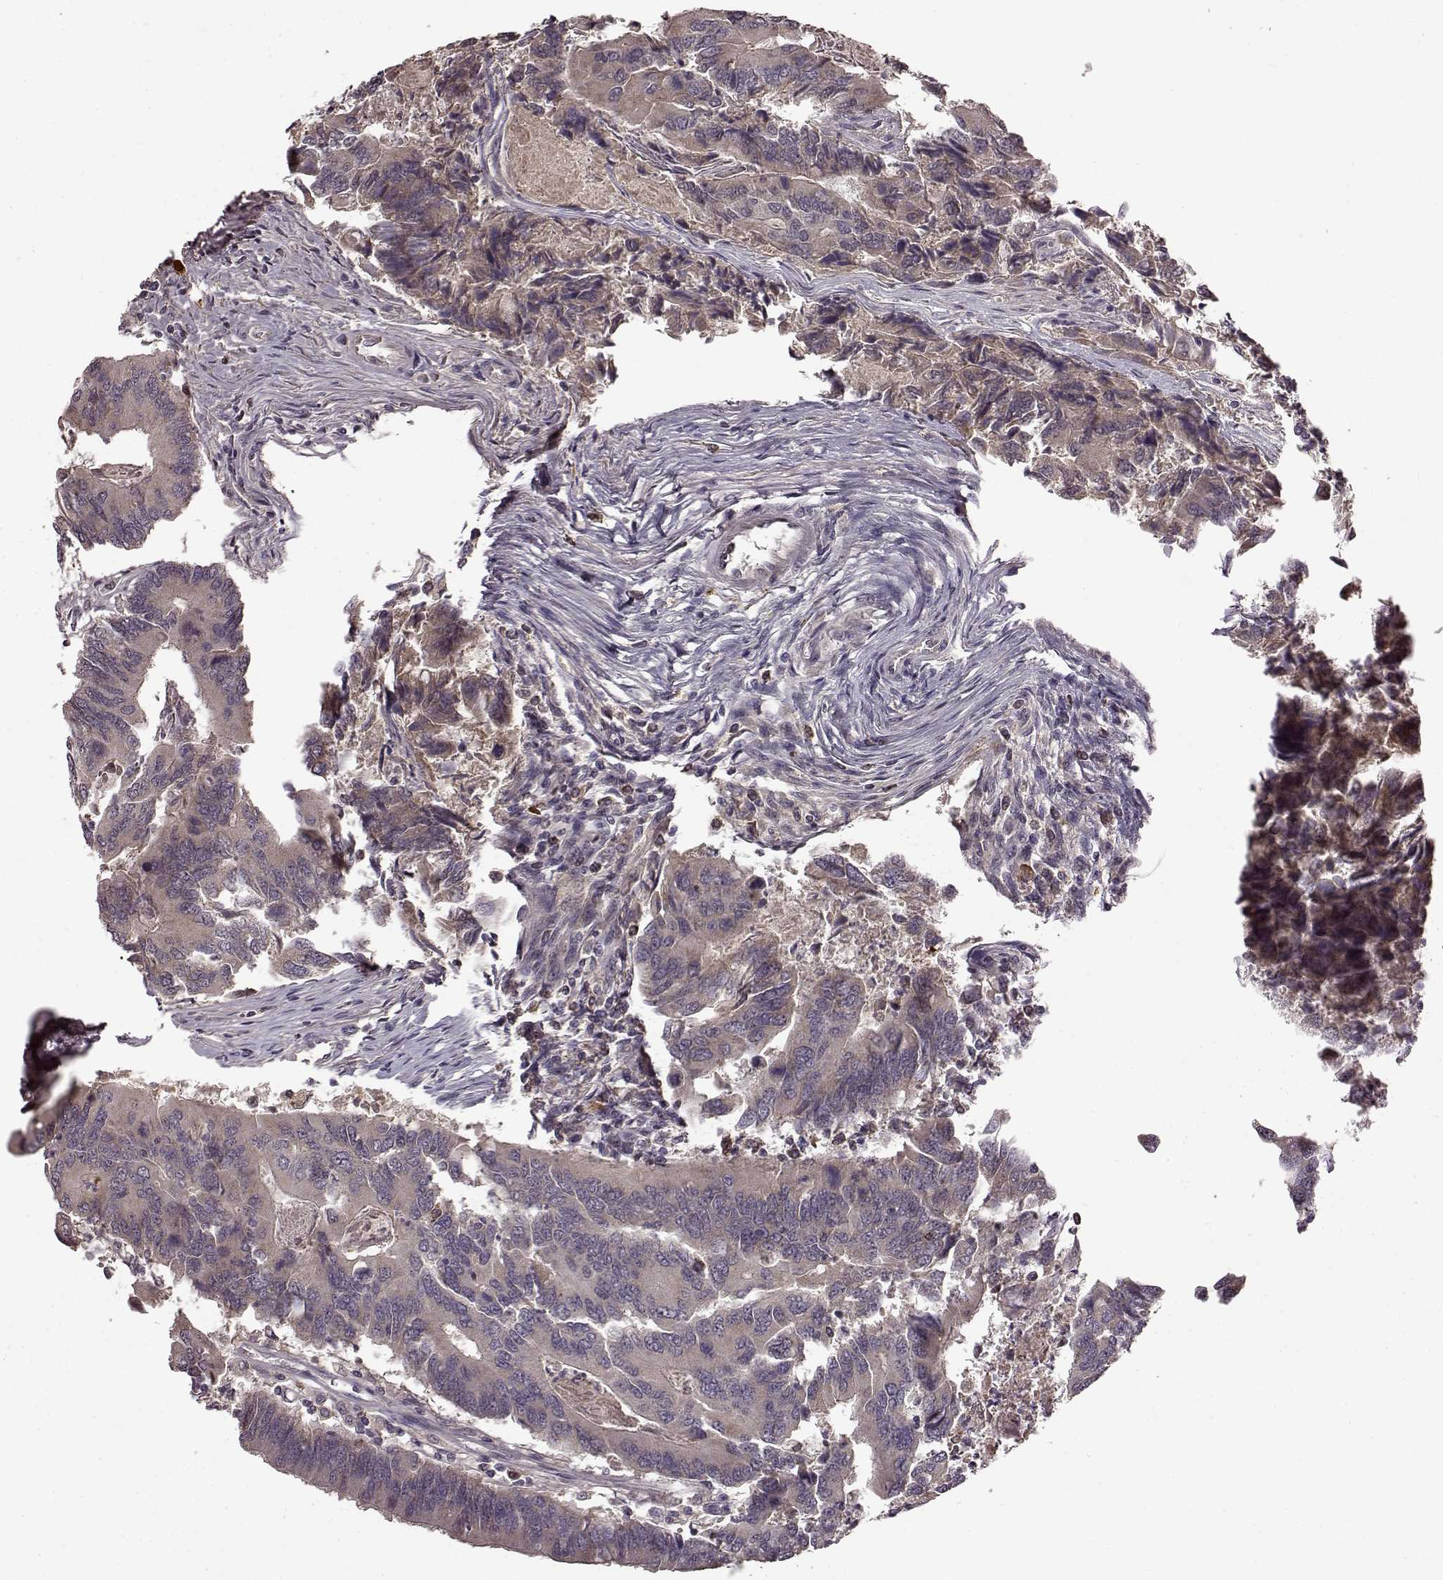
{"staining": {"intensity": "weak", "quantity": "<25%", "location": "cytoplasmic/membranous"}, "tissue": "colorectal cancer", "cell_type": "Tumor cells", "image_type": "cancer", "snomed": [{"axis": "morphology", "description": "Adenocarcinoma, NOS"}, {"axis": "topography", "description": "Colon"}], "caption": "Tumor cells show no significant protein positivity in colorectal adenocarcinoma.", "gene": "MAIP1", "patient": {"sex": "female", "age": 67}}